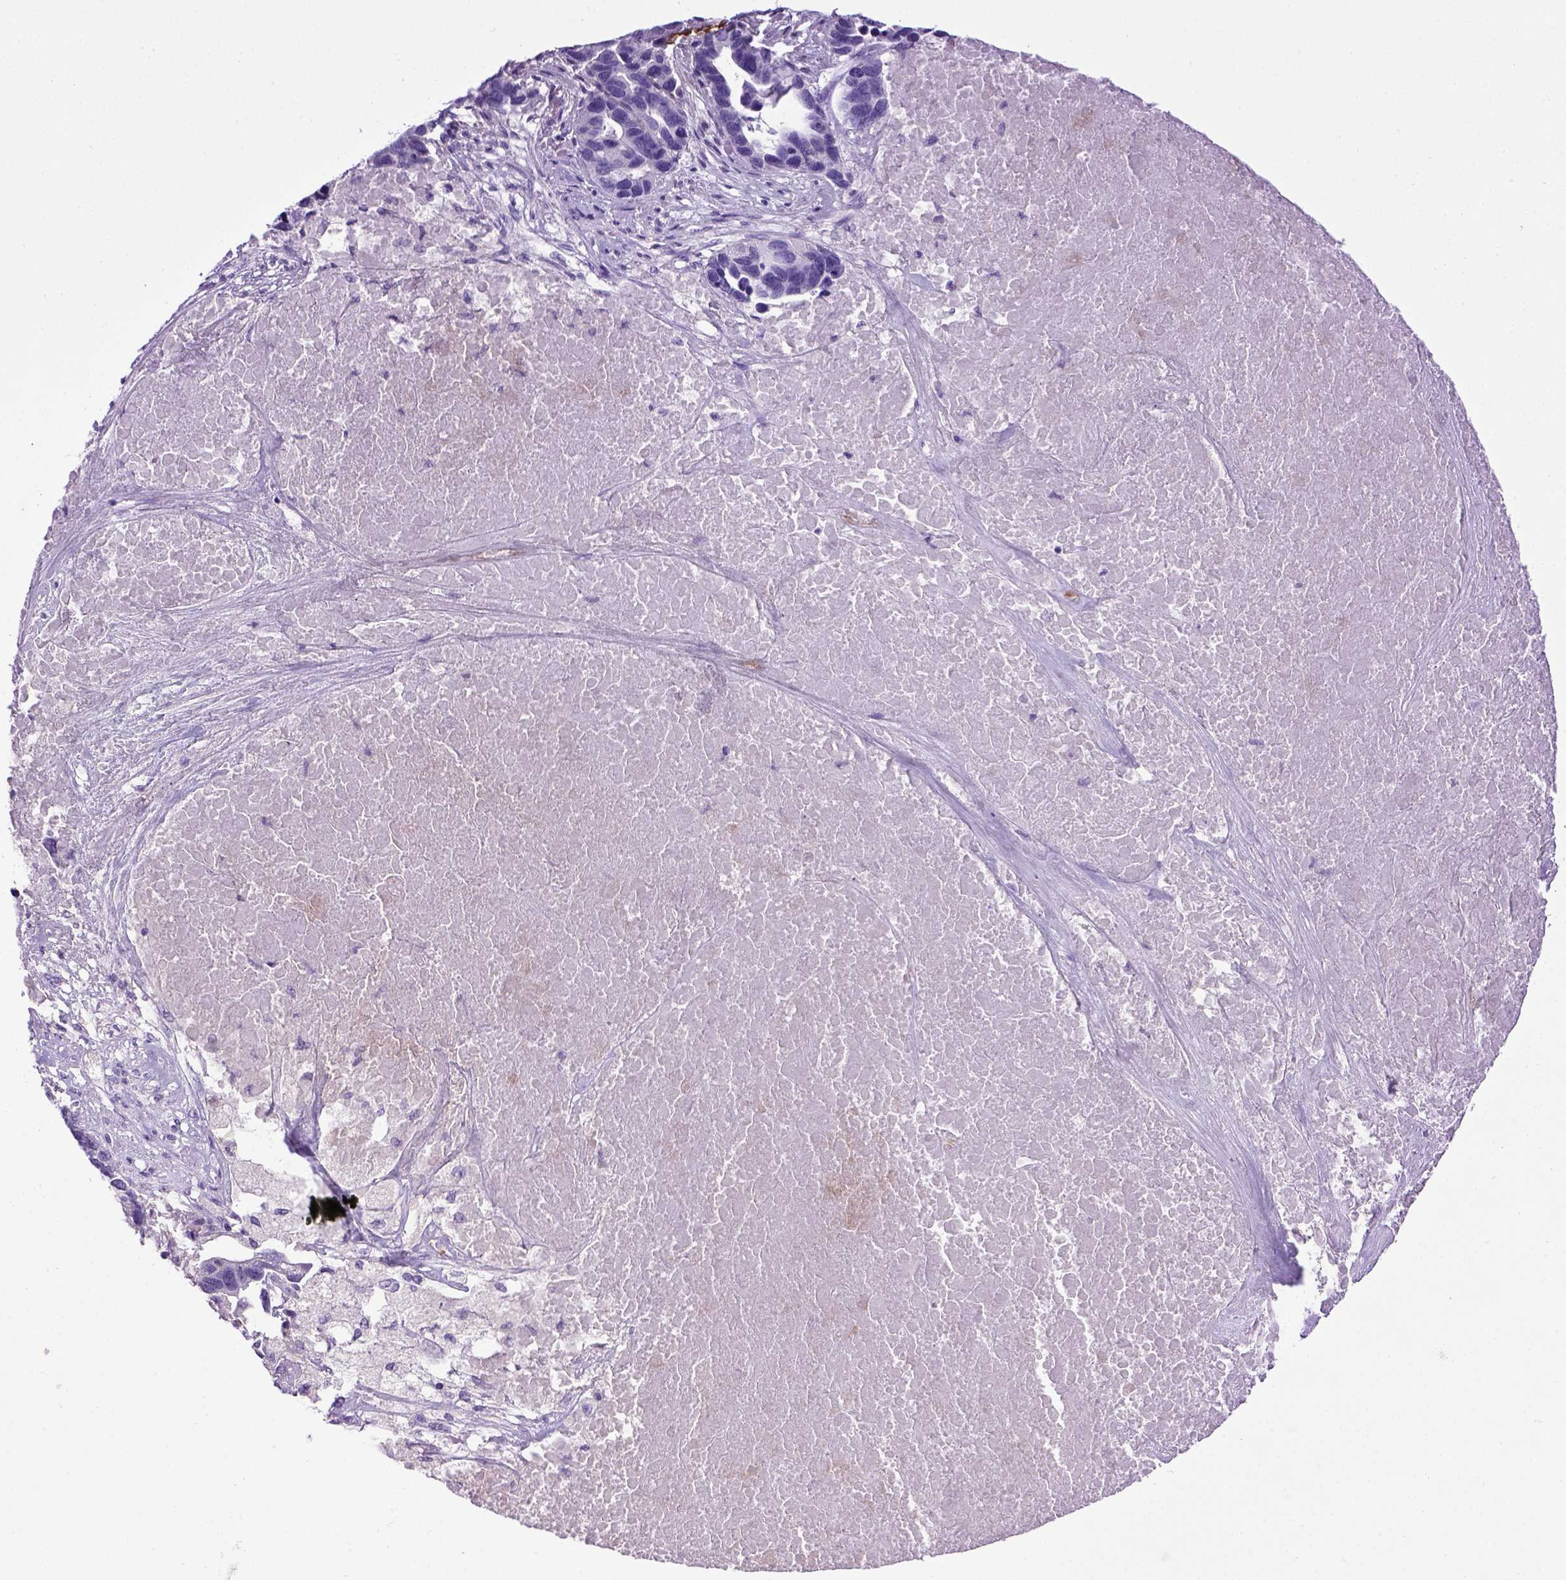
{"staining": {"intensity": "negative", "quantity": "none", "location": "none"}, "tissue": "ovarian cancer", "cell_type": "Tumor cells", "image_type": "cancer", "snomed": [{"axis": "morphology", "description": "Cystadenocarcinoma, serous, NOS"}, {"axis": "topography", "description": "Ovary"}], "caption": "Tumor cells are negative for brown protein staining in serous cystadenocarcinoma (ovarian).", "gene": "ENG", "patient": {"sex": "female", "age": 54}}